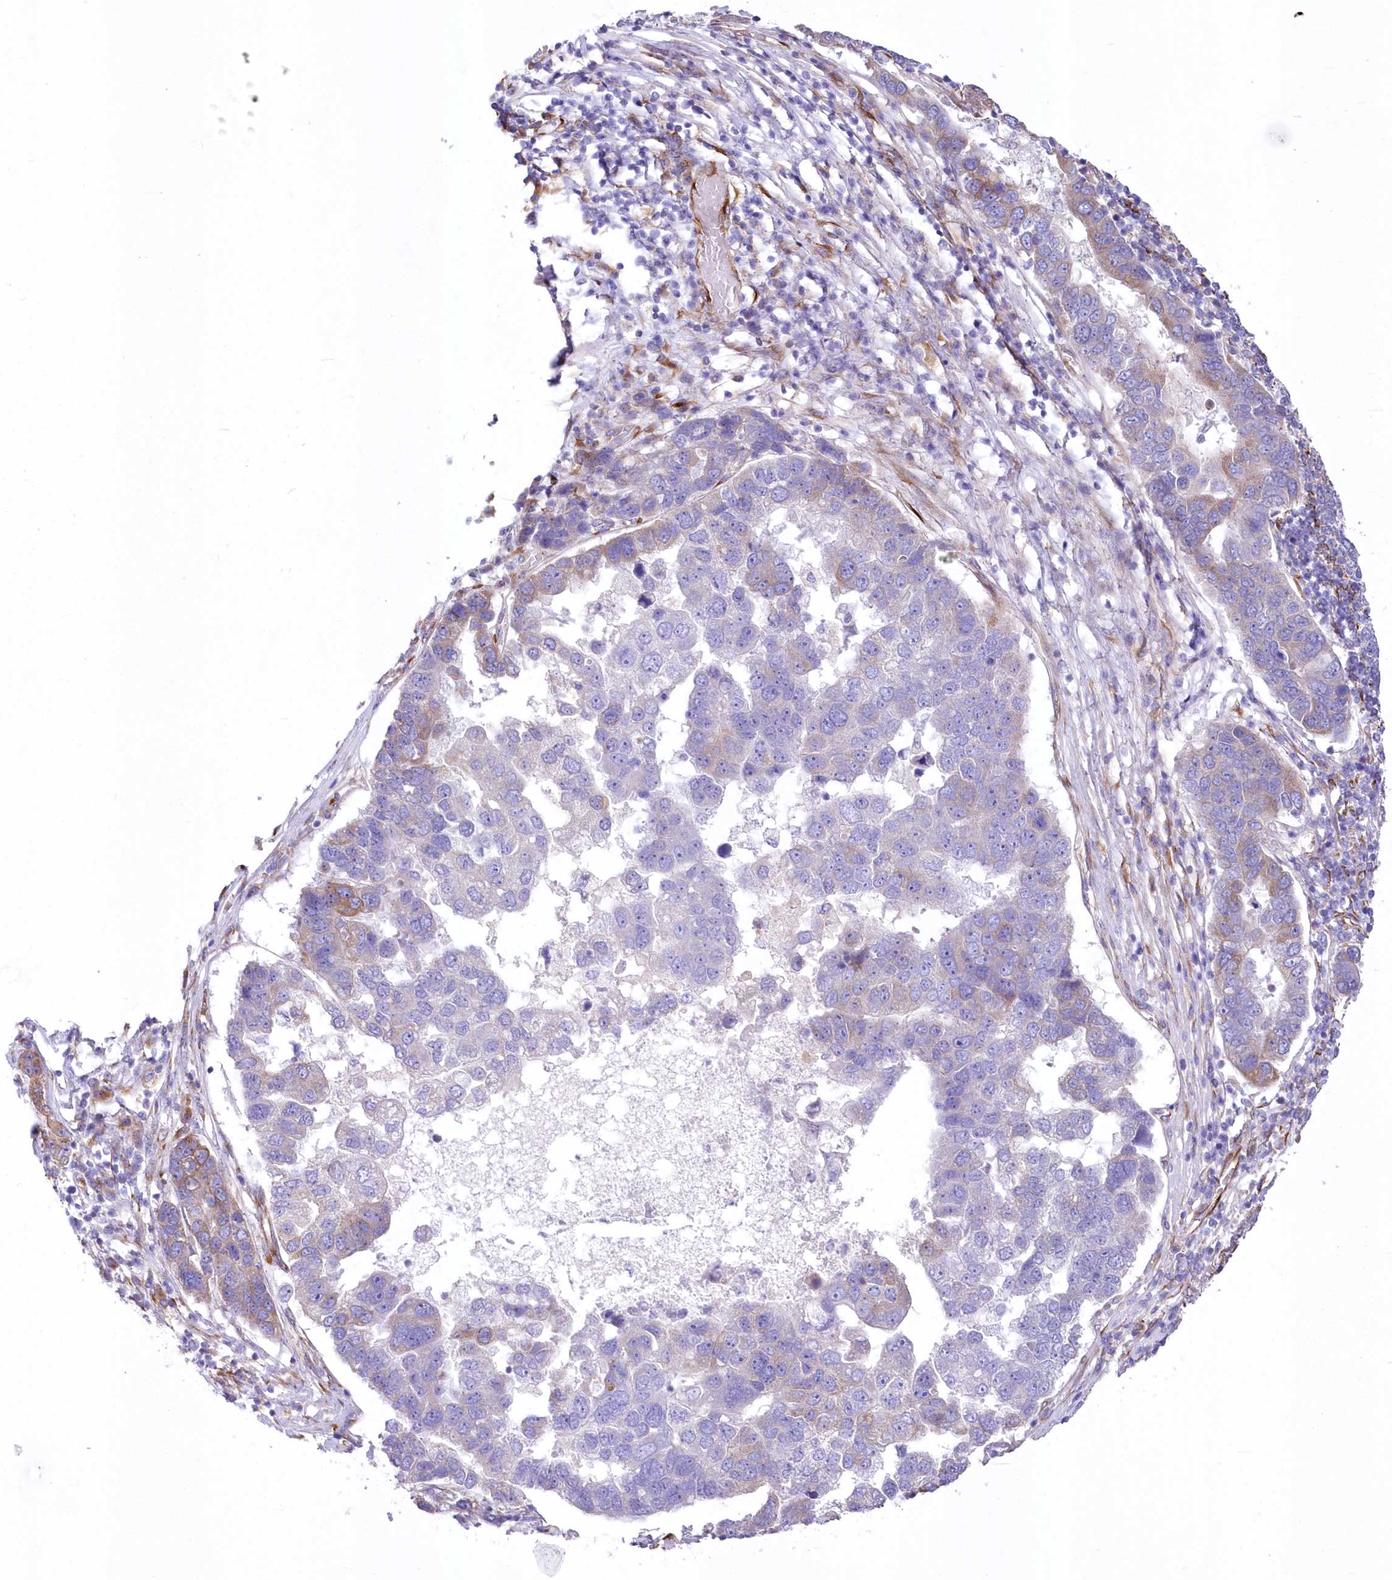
{"staining": {"intensity": "negative", "quantity": "none", "location": "none"}, "tissue": "pancreatic cancer", "cell_type": "Tumor cells", "image_type": "cancer", "snomed": [{"axis": "morphology", "description": "Adenocarcinoma, NOS"}, {"axis": "topography", "description": "Pancreas"}], "caption": "This is an immunohistochemistry histopathology image of pancreatic cancer (adenocarcinoma). There is no staining in tumor cells.", "gene": "YTHDC2", "patient": {"sex": "female", "age": 61}}